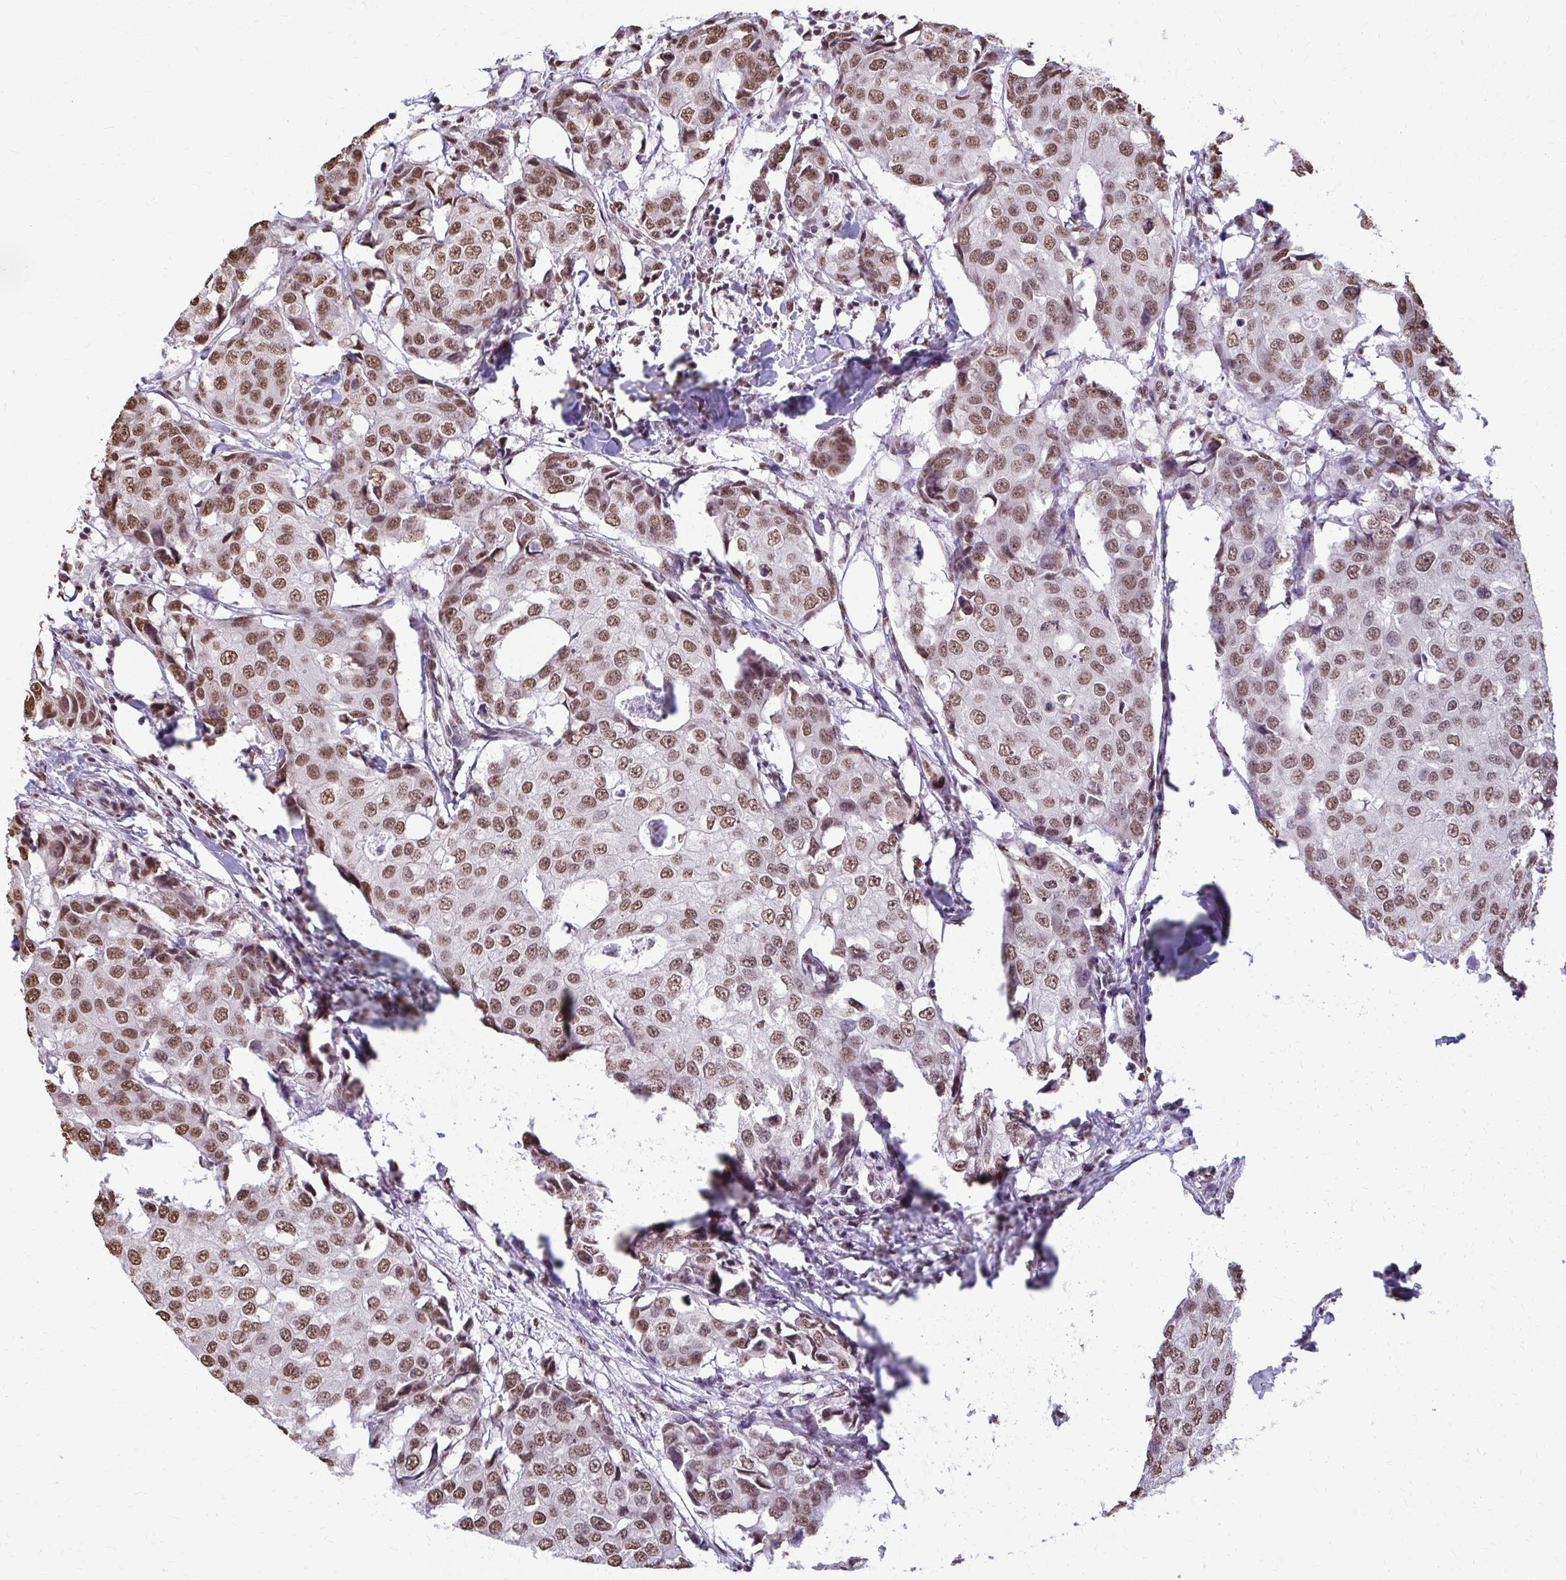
{"staining": {"intensity": "moderate", "quantity": ">75%", "location": "nuclear"}, "tissue": "breast cancer", "cell_type": "Tumor cells", "image_type": "cancer", "snomed": [{"axis": "morphology", "description": "Duct carcinoma"}, {"axis": "topography", "description": "Breast"}], "caption": "Protein staining of invasive ductal carcinoma (breast) tissue exhibits moderate nuclear staining in approximately >75% of tumor cells. (DAB = brown stain, brightfield microscopy at high magnification).", "gene": "SNRPA", "patient": {"sex": "female", "age": 27}}